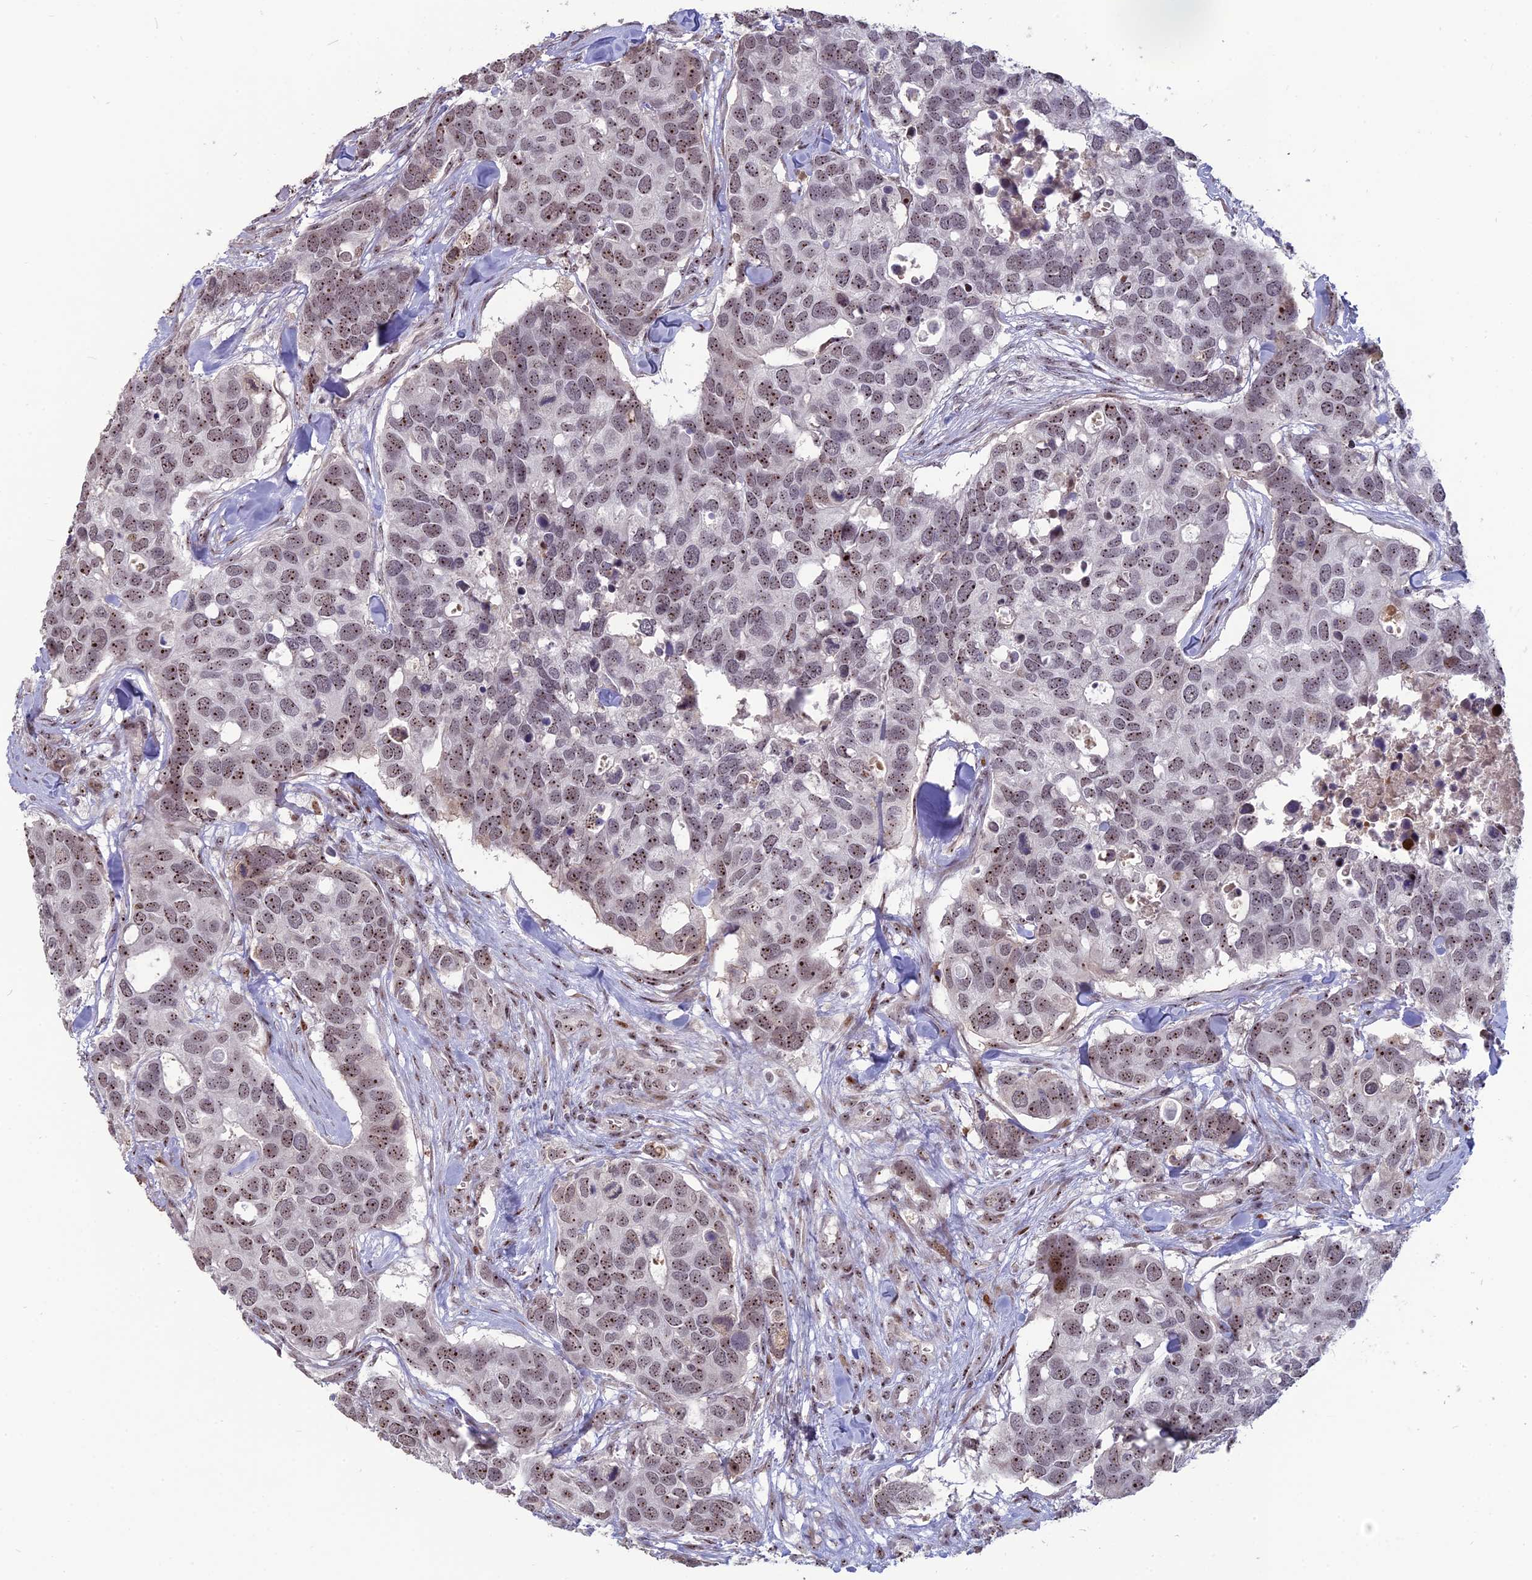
{"staining": {"intensity": "moderate", "quantity": ">75%", "location": "nuclear"}, "tissue": "breast cancer", "cell_type": "Tumor cells", "image_type": "cancer", "snomed": [{"axis": "morphology", "description": "Duct carcinoma"}, {"axis": "topography", "description": "Breast"}], "caption": "Immunohistochemistry (IHC) photomicrograph of breast cancer stained for a protein (brown), which shows medium levels of moderate nuclear staining in approximately >75% of tumor cells.", "gene": "FAM131A", "patient": {"sex": "female", "age": 83}}